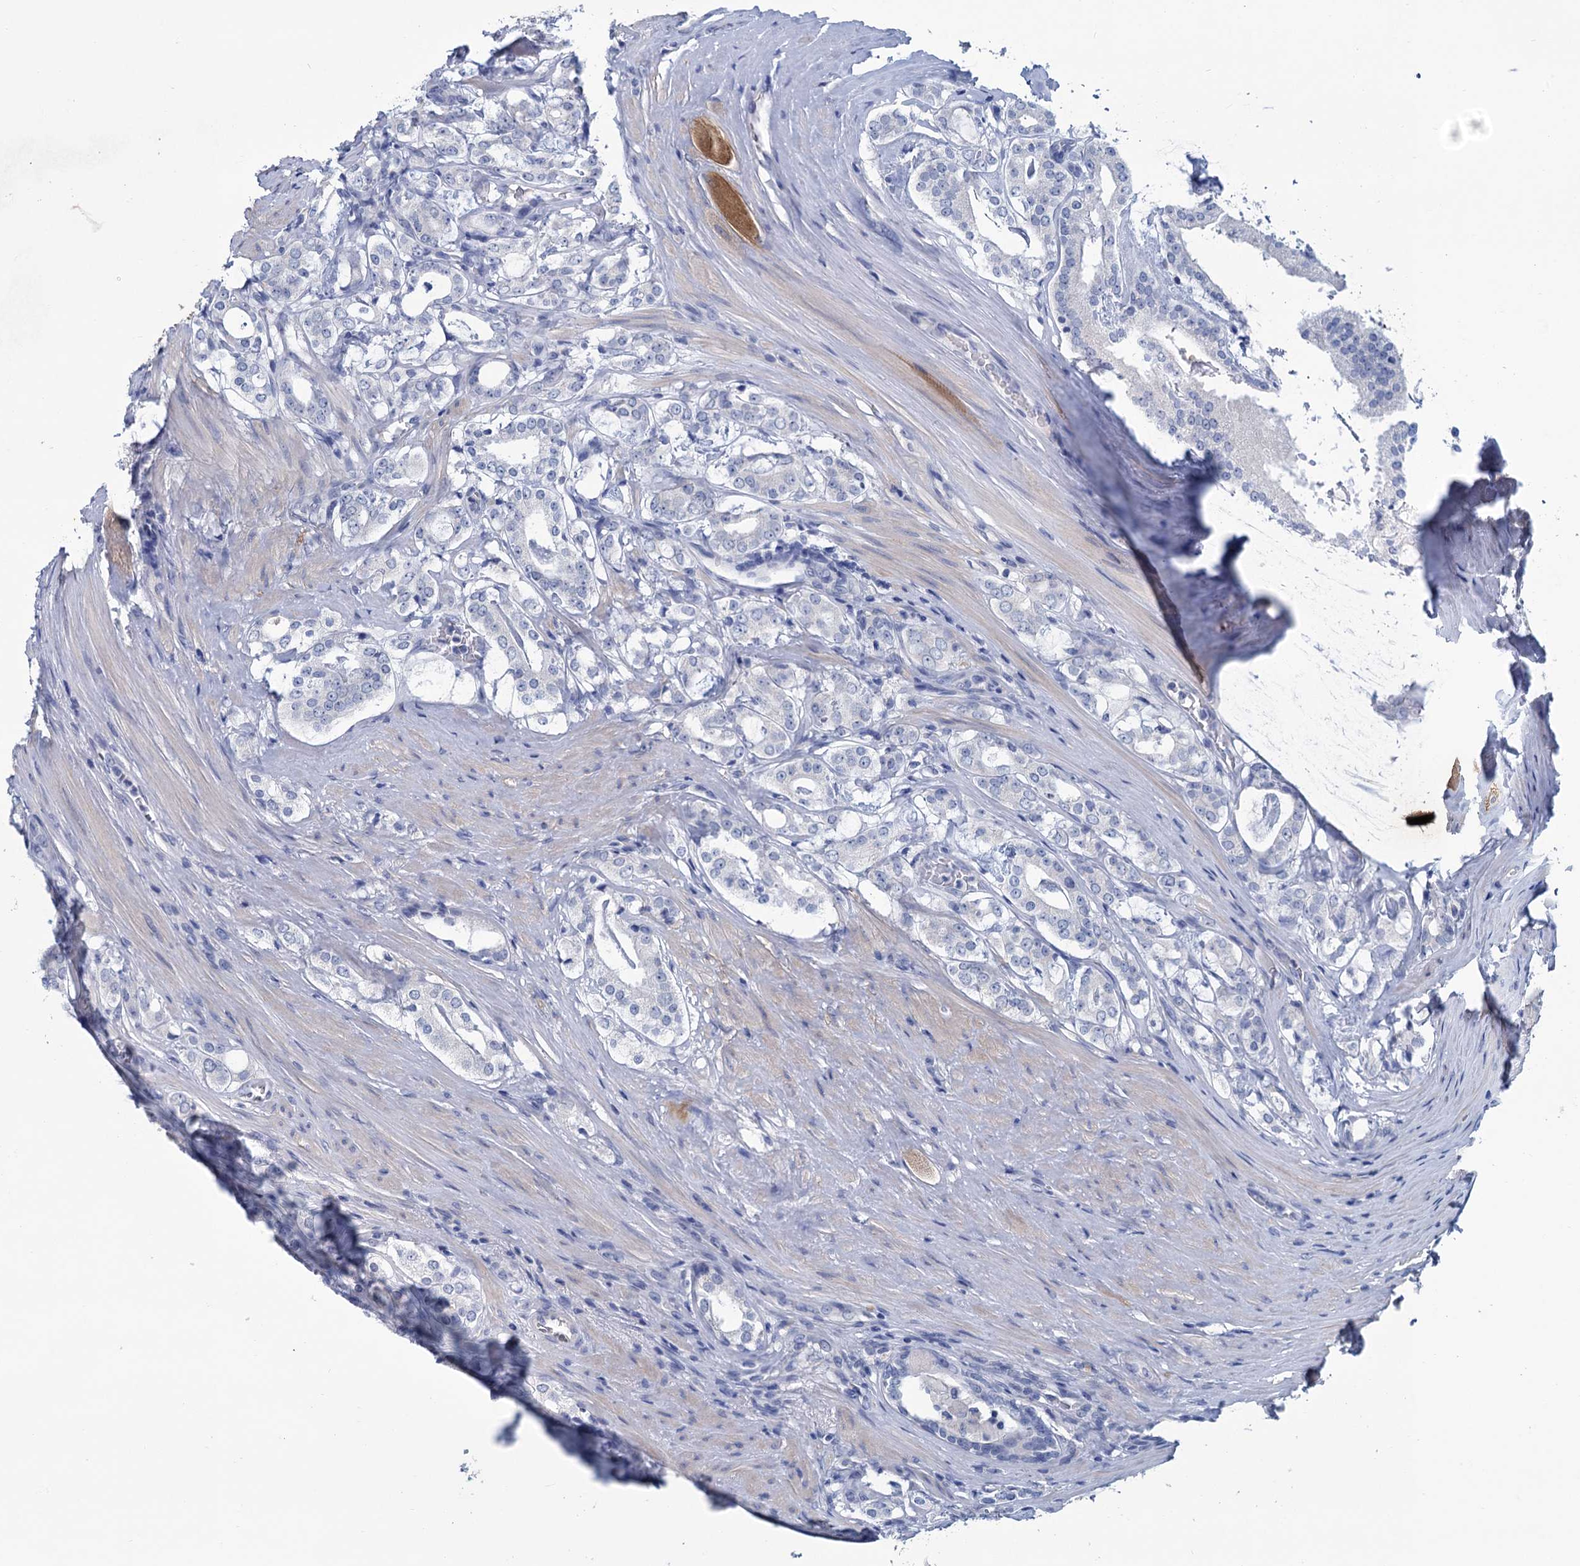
{"staining": {"intensity": "negative", "quantity": "none", "location": "none"}, "tissue": "prostate cancer", "cell_type": "Tumor cells", "image_type": "cancer", "snomed": [{"axis": "morphology", "description": "Adenocarcinoma, High grade"}, {"axis": "topography", "description": "Prostate"}], "caption": "Tumor cells show no significant positivity in prostate adenocarcinoma (high-grade).", "gene": "MYOZ3", "patient": {"sex": "male", "age": 63}}